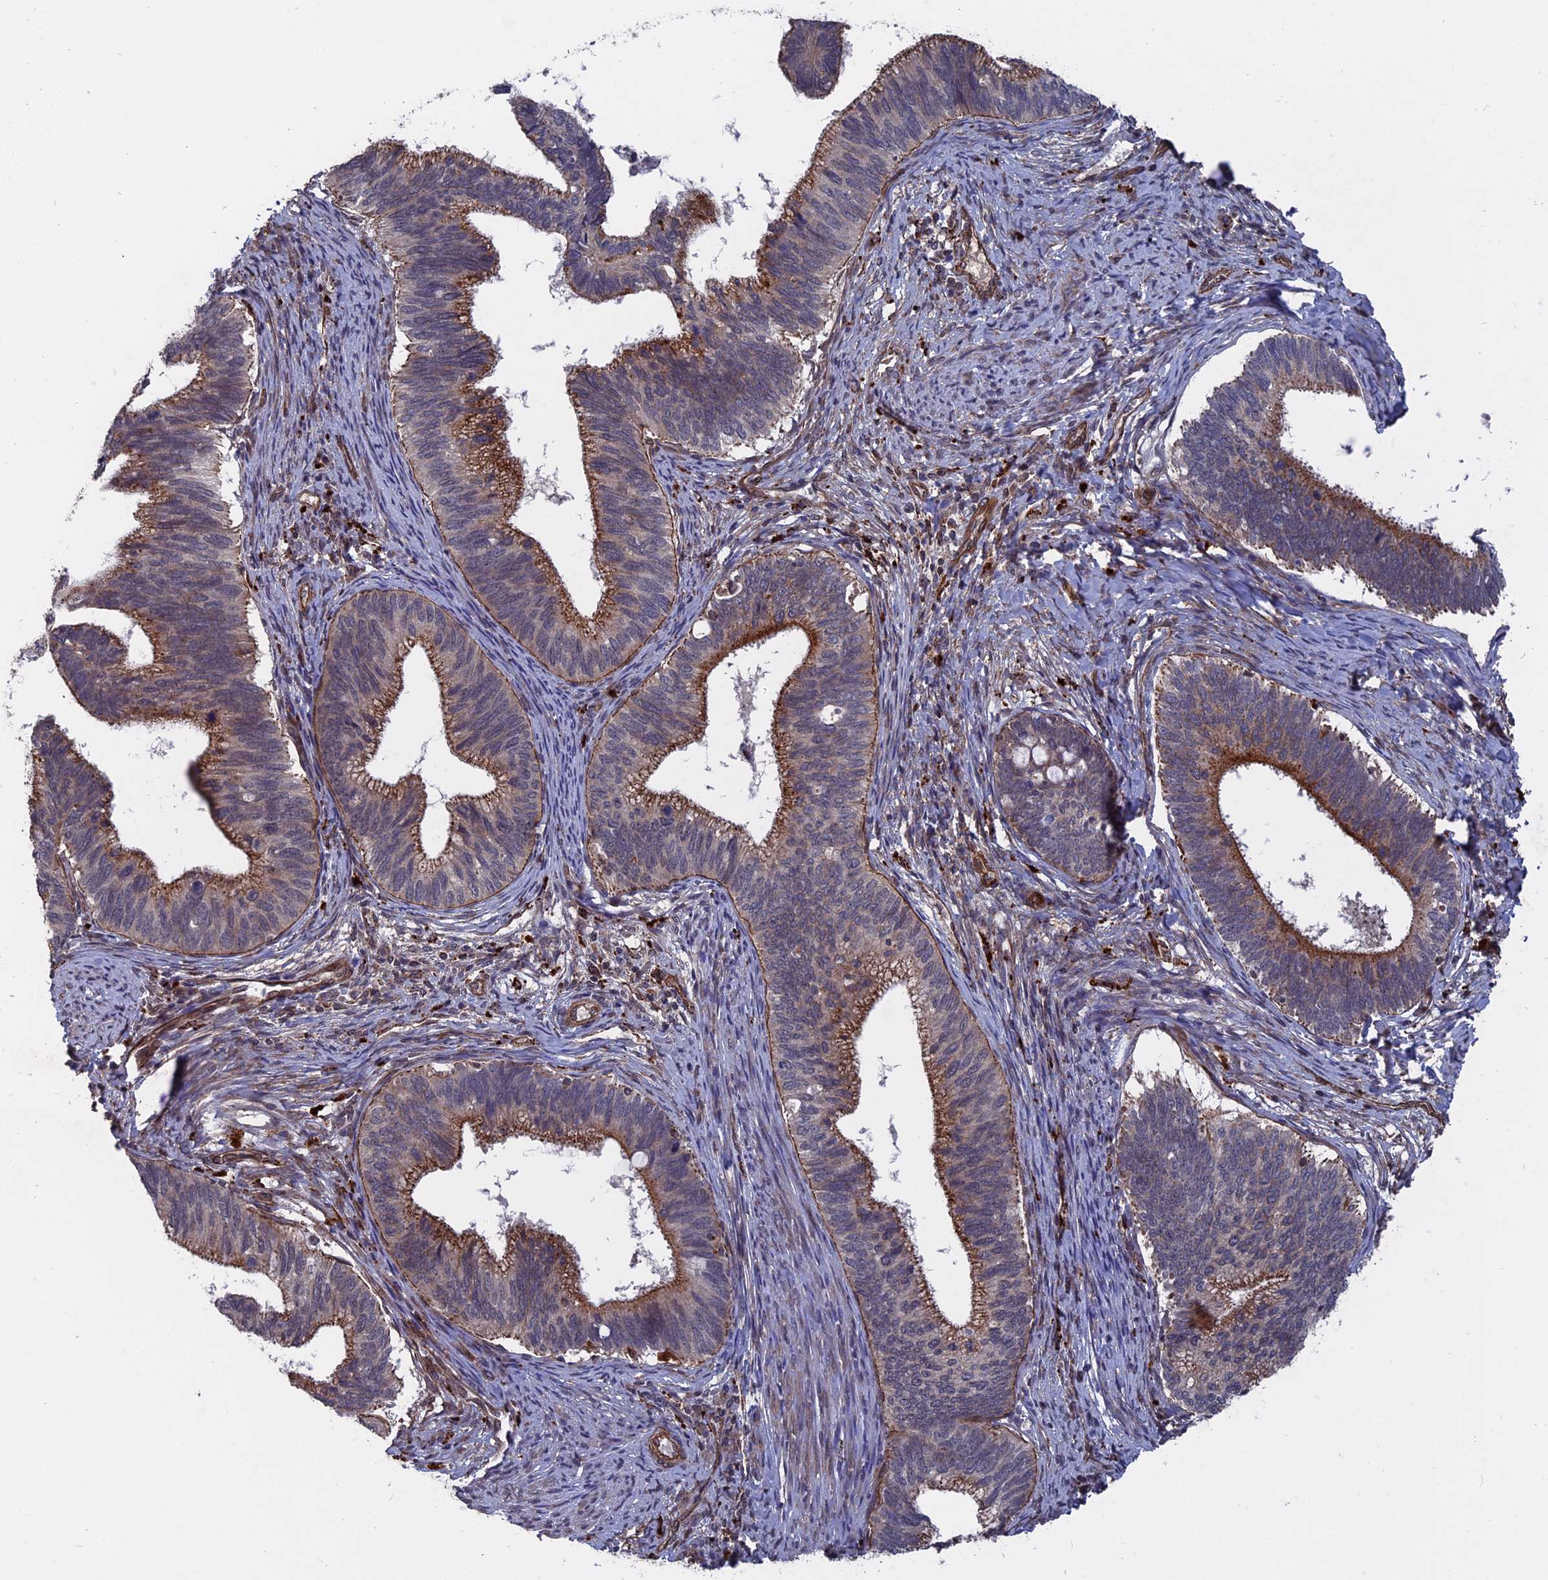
{"staining": {"intensity": "moderate", "quantity": "25%-75%", "location": "cytoplasmic/membranous"}, "tissue": "cervical cancer", "cell_type": "Tumor cells", "image_type": "cancer", "snomed": [{"axis": "morphology", "description": "Adenocarcinoma, NOS"}, {"axis": "topography", "description": "Cervix"}], "caption": "A micrograph of human adenocarcinoma (cervical) stained for a protein displays moderate cytoplasmic/membranous brown staining in tumor cells.", "gene": "NOSIP", "patient": {"sex": "female", "age": 42}}